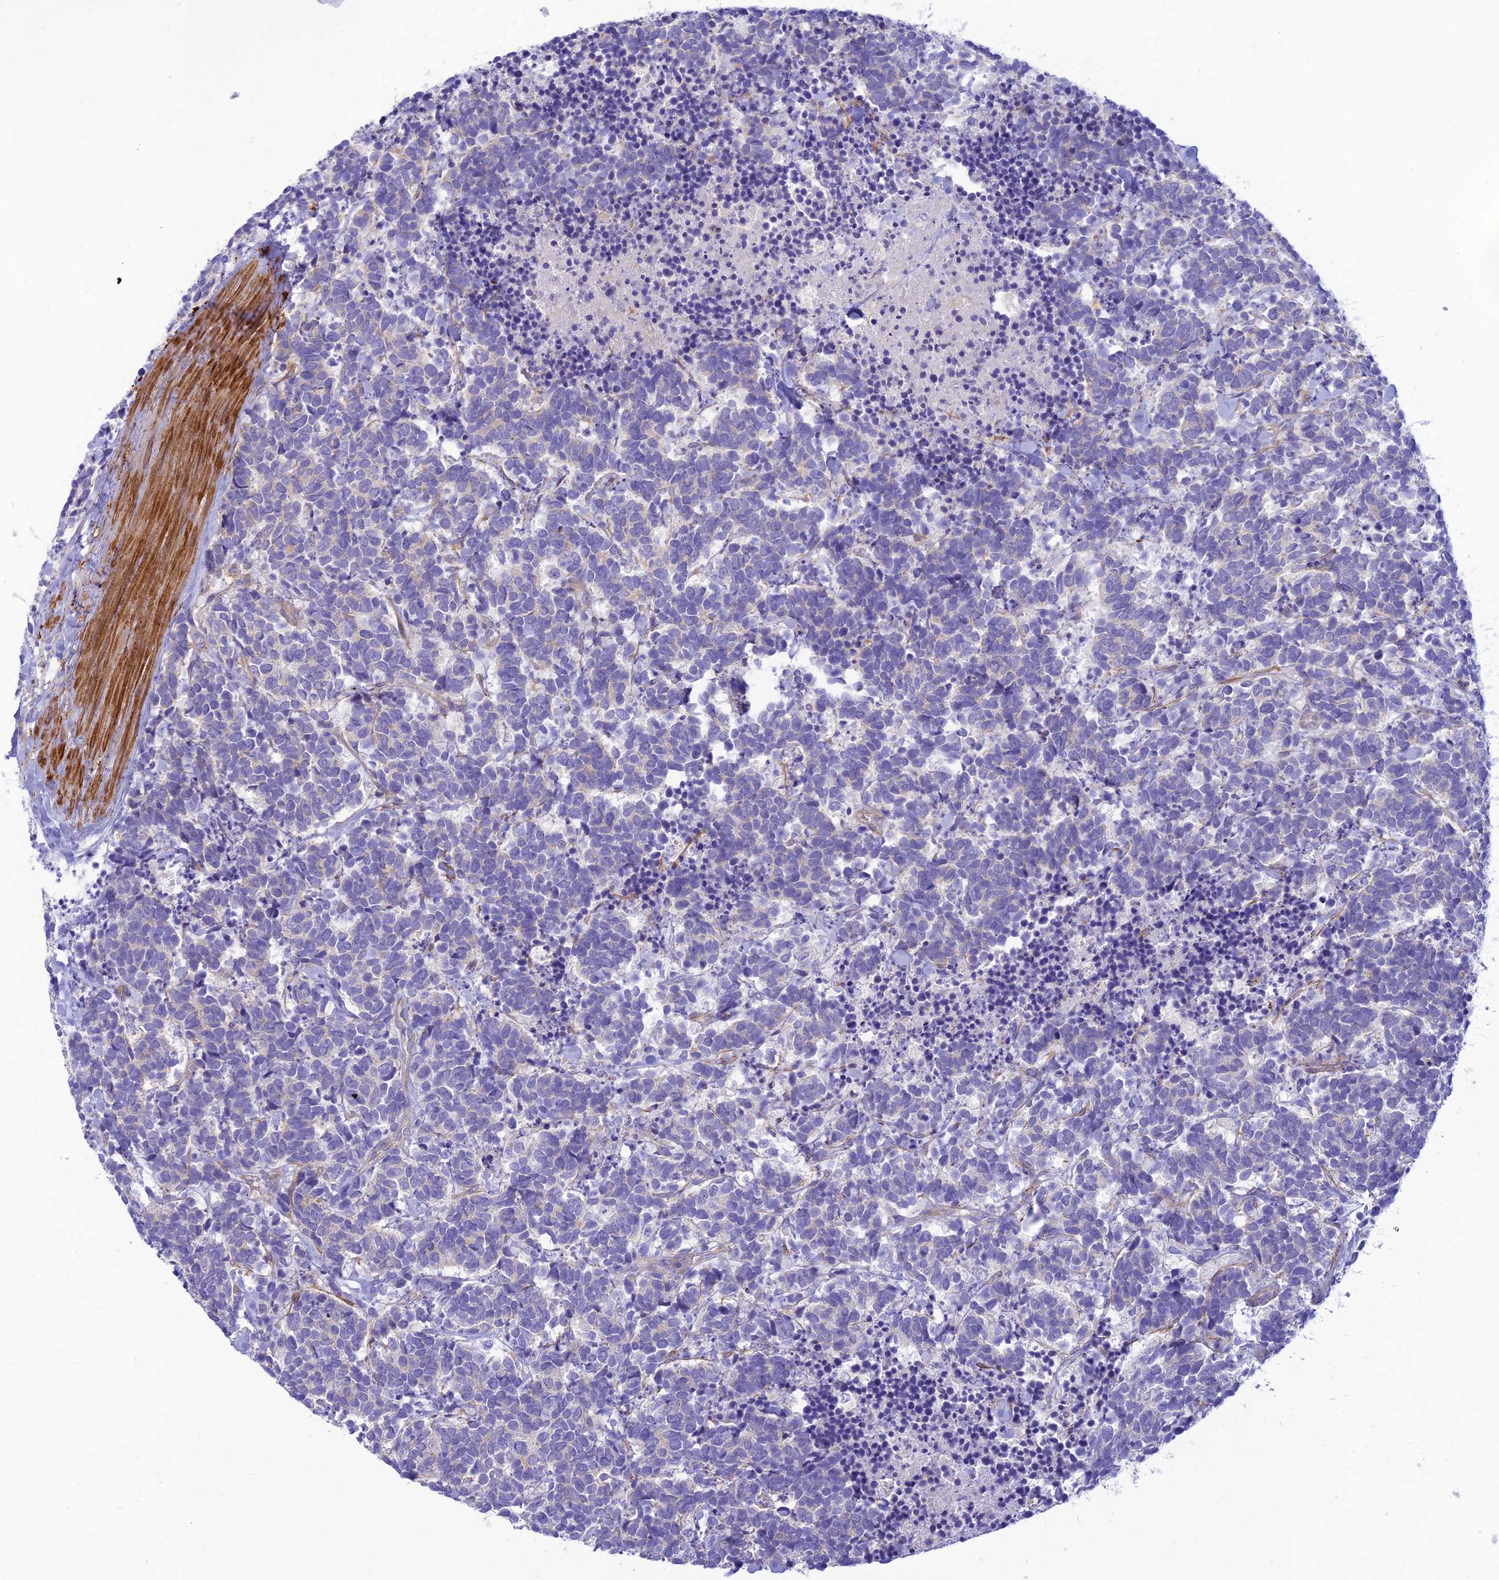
{"staining": {"intensity": "negative", "quantity": "none", "location": "none"}, "tissue": "carcinoid", "cell_type": "Tumor cells", "image_type": "cancer", "snomed": [{"axis": "morphology", "description": "Carcinoma, NOS"}, {"axis": "morphology", "description": "Carcinoid, malignant, NOS"}, {"axis": "topography", "description": "Prostate"}], "caption": "Immunohistochemistry (IHC) histopathology image of neoplastic tissue: carcinoid (malignant) stained with DAB (3,3'-diaminobenzidine) demonstrates no significant protein positivity in tumor cells.", "gene": "FBXW4", "patient": {"sex": "male", "age": 57}}